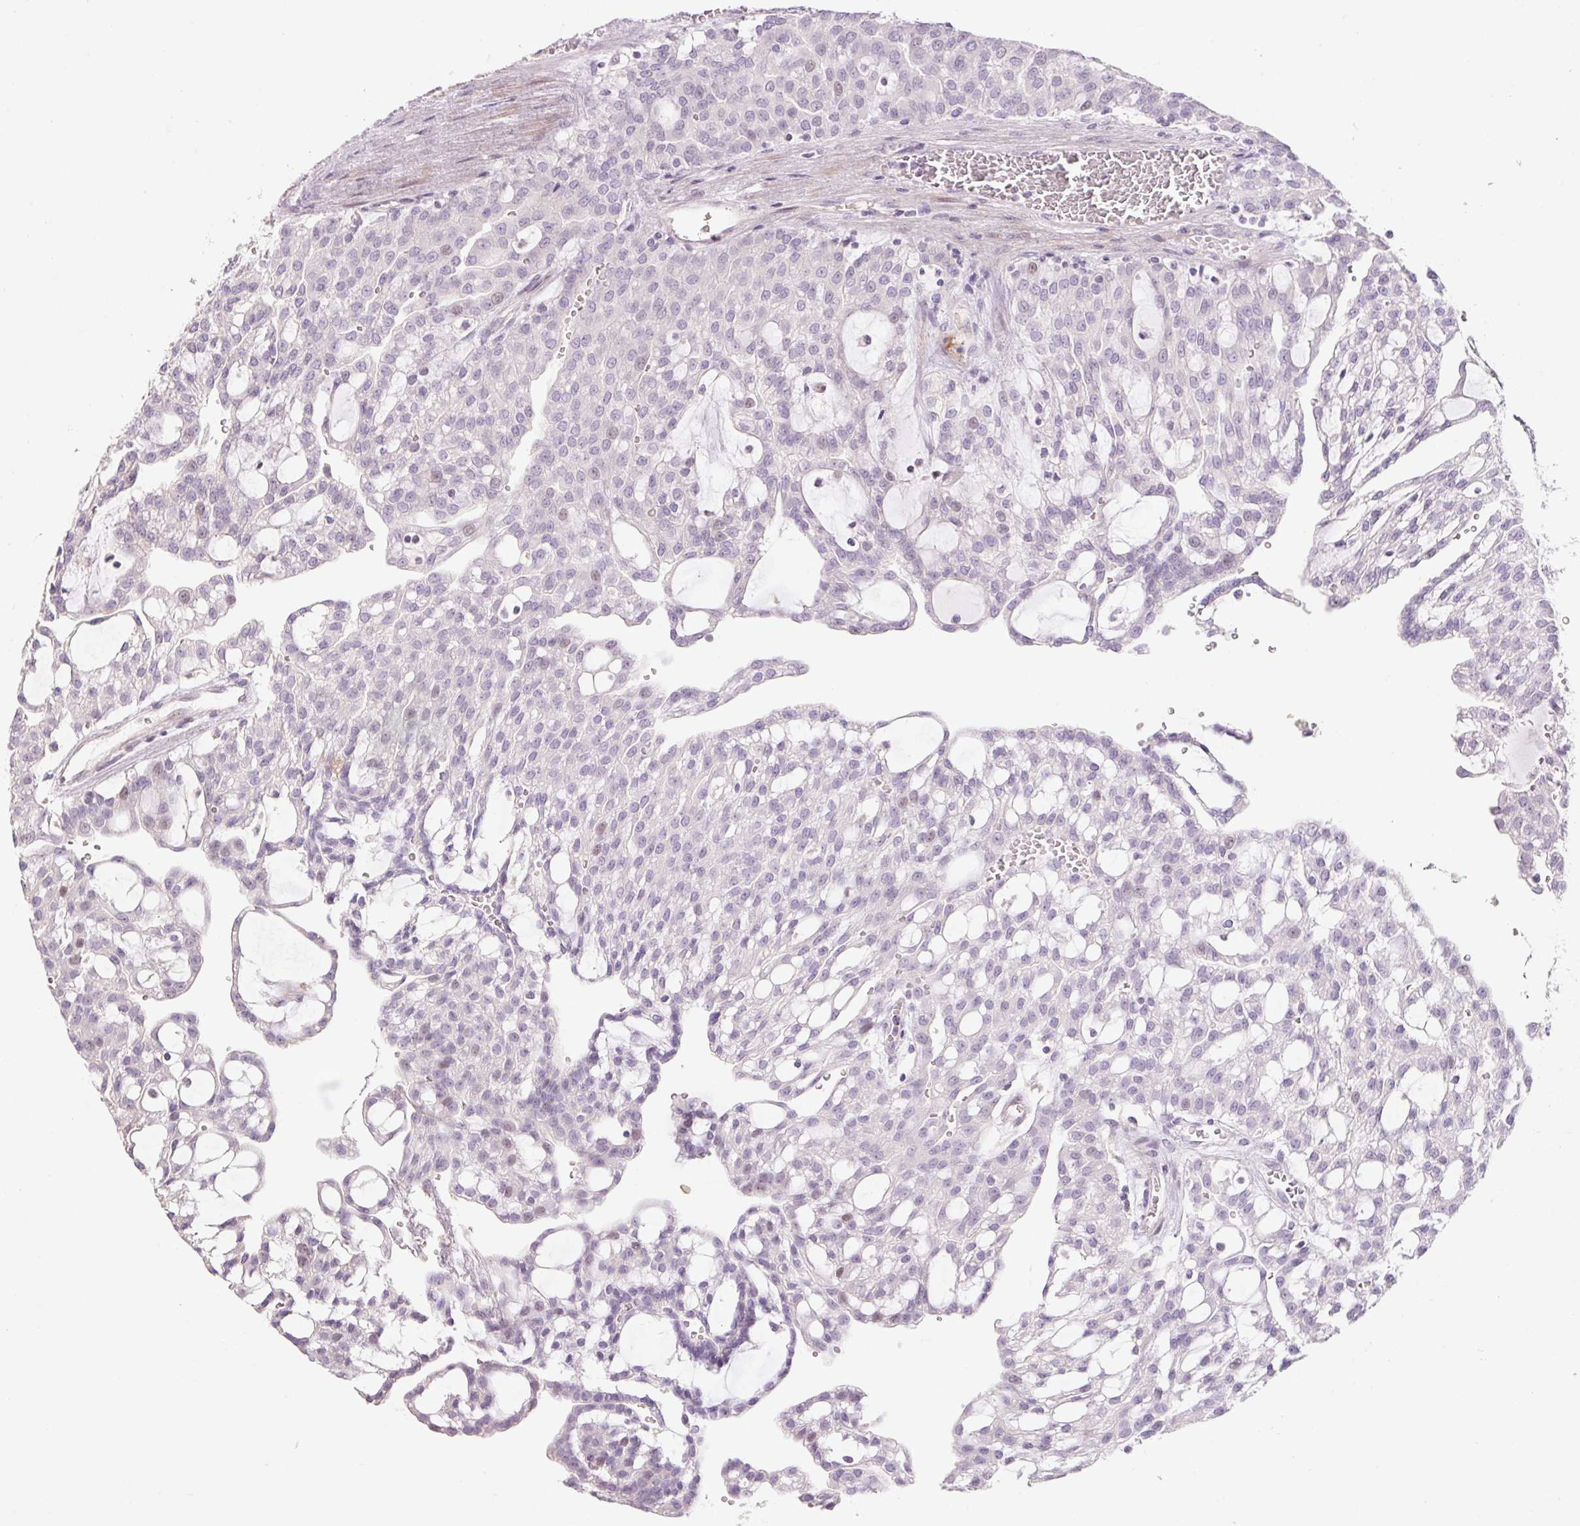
{"staining": {"intensity": "negative", "quantity": "none", "location": "none"}, "tissue": "renal cancer", "cell_type": "Tumor cells", "image_type": "cancer", "snomed": [{"axis": "morphology", "description": "Adenocarcinoma, NOS"}, {"axis": "topography", "description": "Kidney"}], "caption": "Micrograph shows no protein positivity in tumor cells of renal cancer (adenocarcinoma) tissue.", "gene": "ZNF552", "patient": {"sex": "male", "age": 63}}